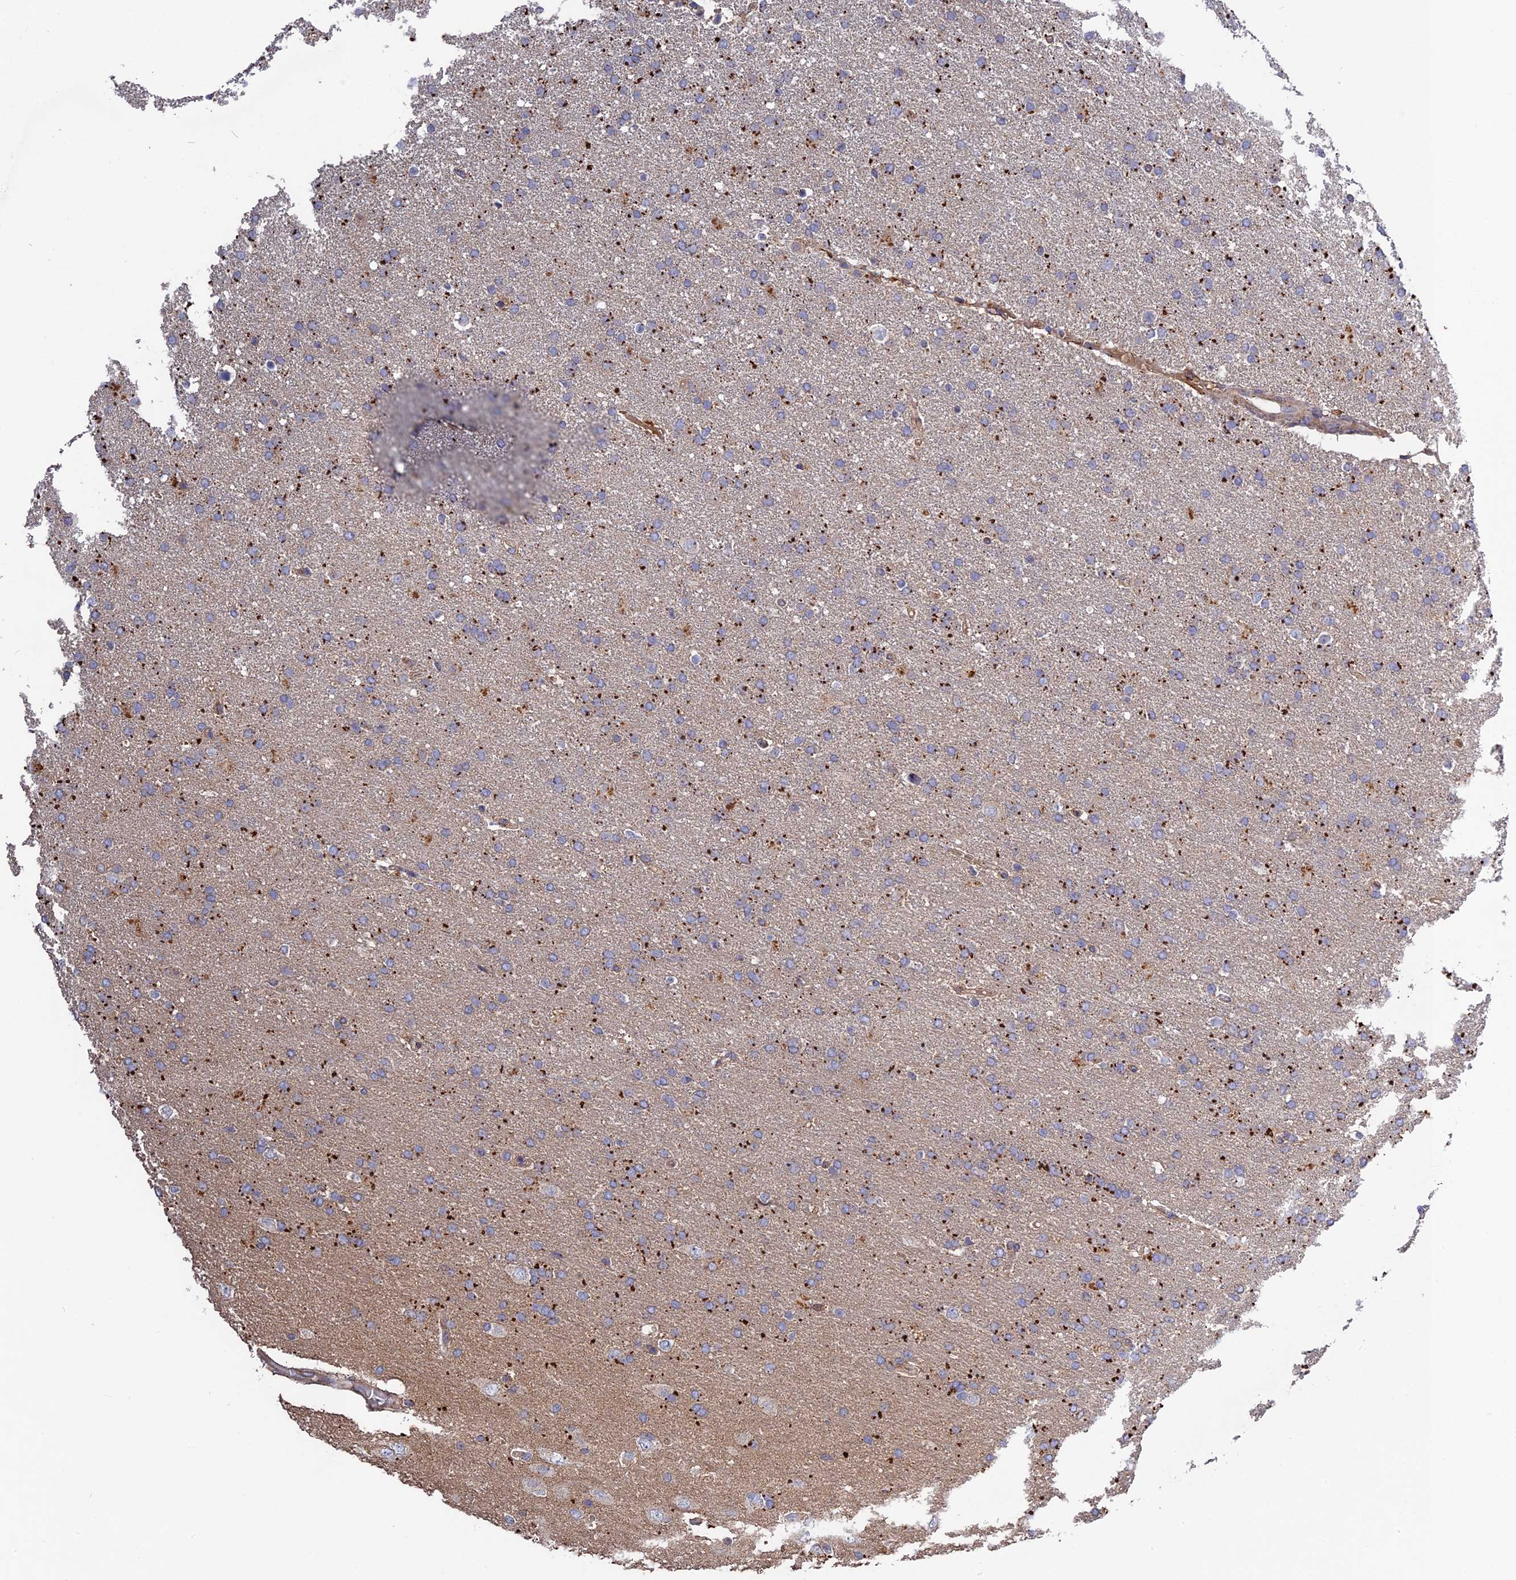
{"staining": {"intensity": "negative", "quantity": "none", "location": "none"}, "tissue": "glioma", "cell_type": "Tumor cells", "image_type": "cancer", "snomed": [{"axis": "morphology", "description": "Glioma, malignant, High grade"}, {"axis": "topography", "description": "Brain"}], "caption": "Tumor cells are negative for protein expression in human malignant glioma (high-grade).", "gene": "RPIA", "patient": {"sex": "male", "age": 72}}